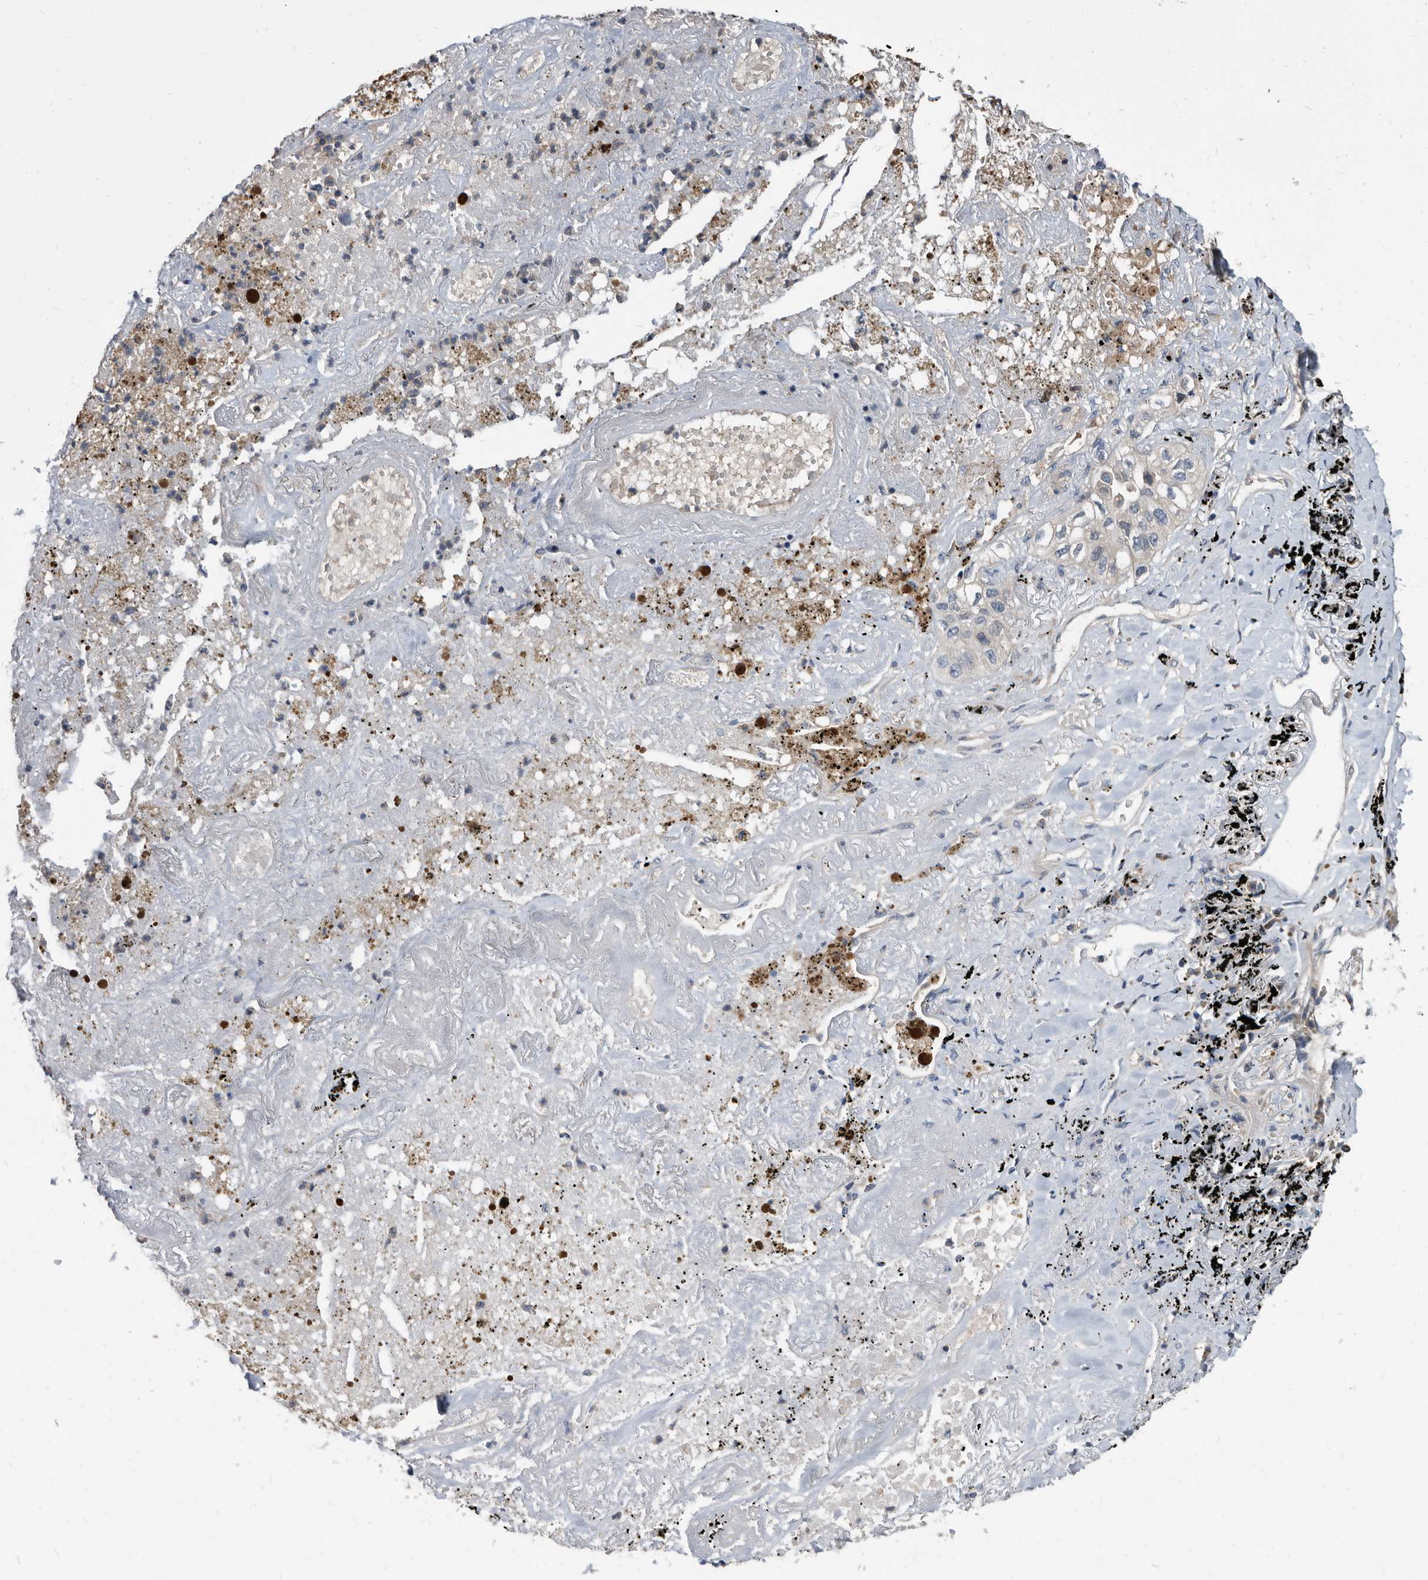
{"staining": {"intensity": "negative", "quantity": "none", "location": "none"}, "tissue": "lung cancer", "cell_type": "Tumor cells", "image_type": "cancer", "snomed": [{"axis": "morphology", "description": "Adenocarcinoma, NOS"}, {"axis": "topography", "description": "Lung"}], "caption": "An immunohistochemistry image of adenocarcinoma (lung) is shown. There is no staining in tumor cells of adenocarcinoma (lung).", "gene": "APEH", "patient": {"sex": "male", "age": 63}}